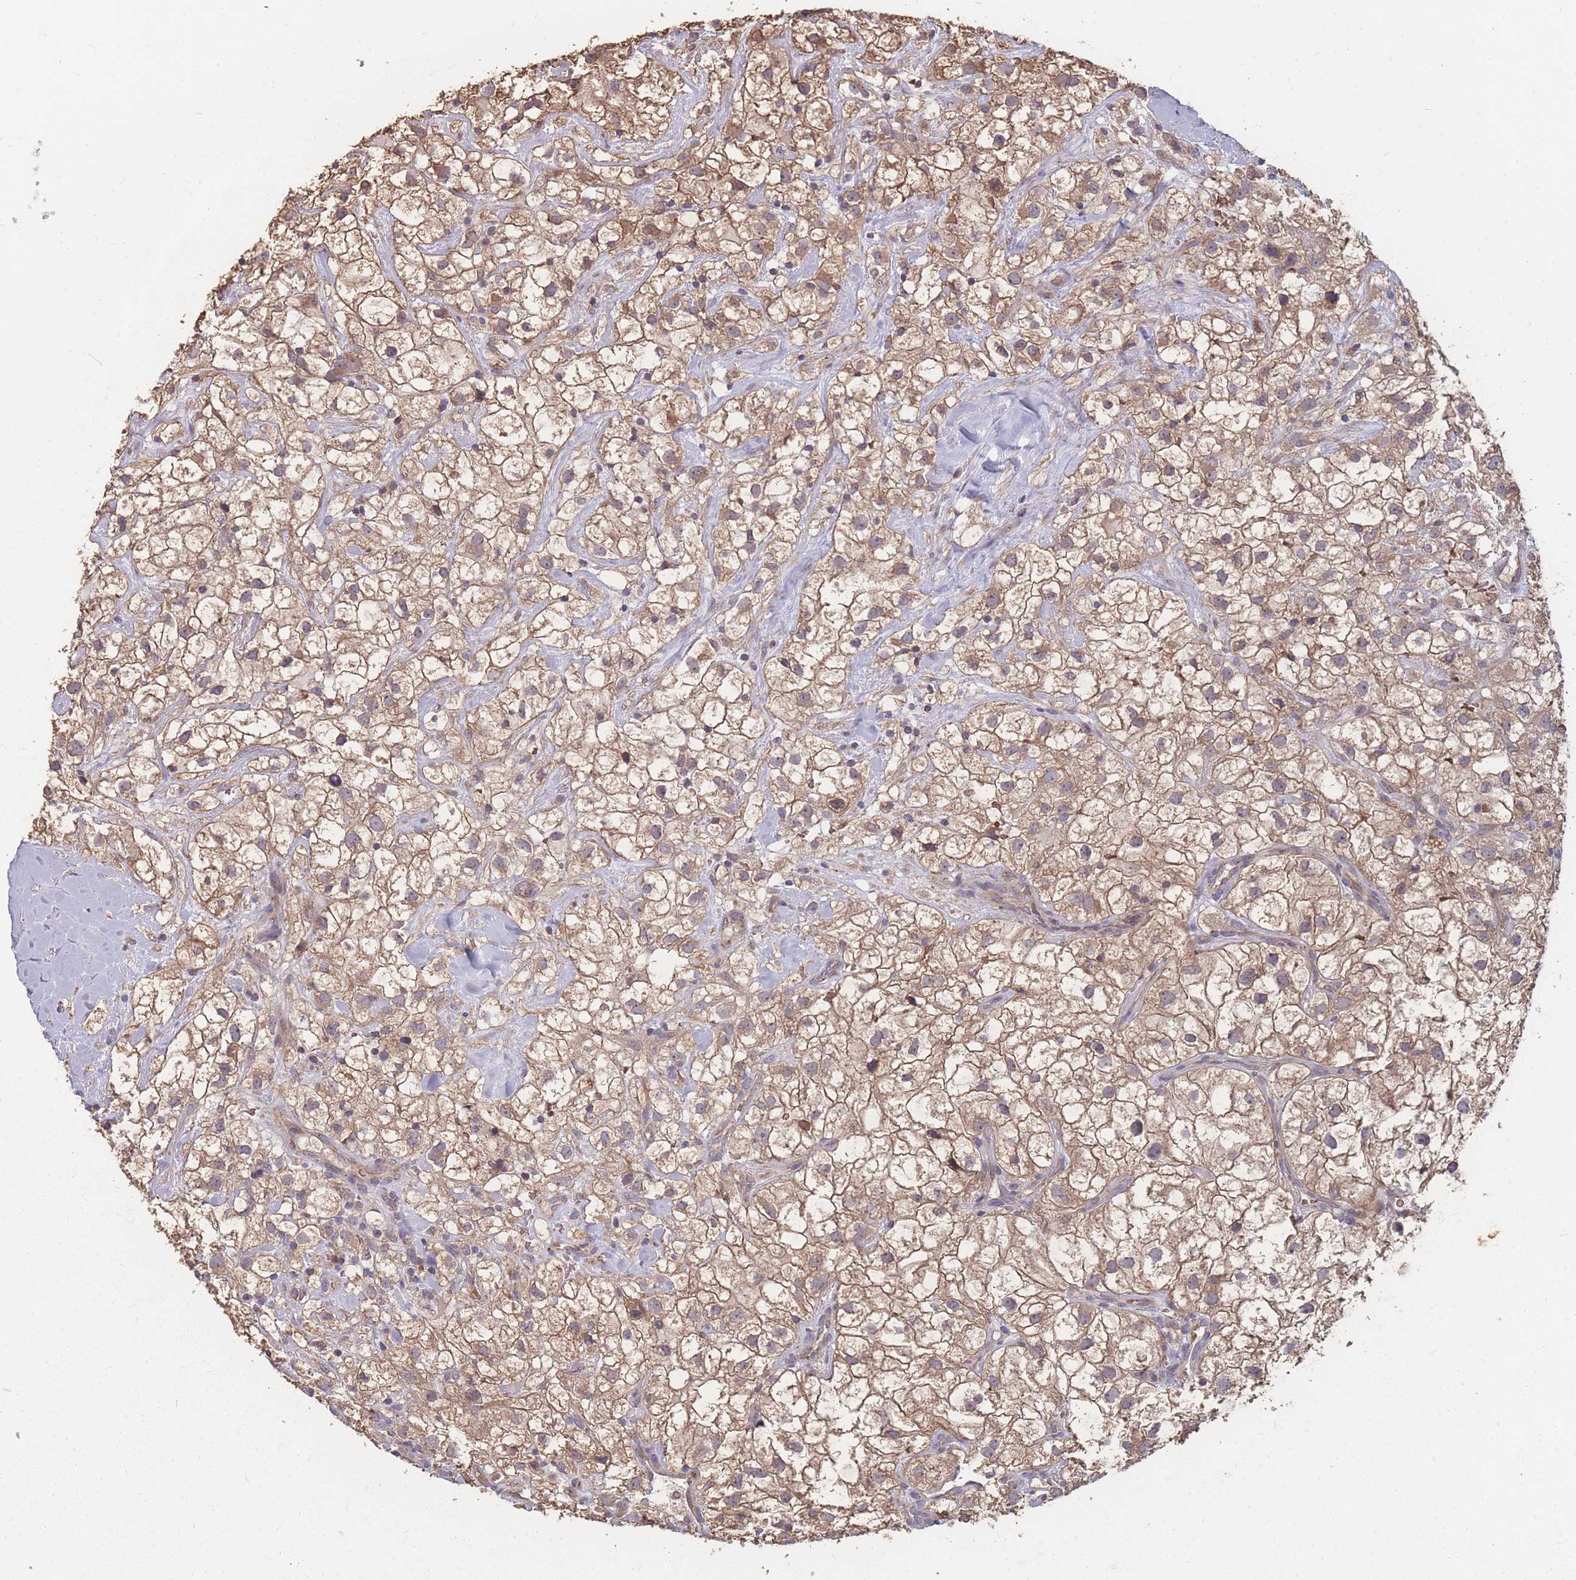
{"staining": {"intensity": "moderate", "quantity": ">75%", "location": "cytoplasmic/membranous"}, "tissue": "renal cancer", "cell_type": "Tumor cells", "image_type": "cancer", "snomed": [{"axis": "morphology", "description": "Adenocarcinoma, NOS"}, {"axis": "topography", "description": "Kidney"}], "caption": "An image of renal cancer stained for a protein exhibits moderate cytoplasmic/membranous brown staining in tumor cells.", "gene": "SLC35B4", "patient": {"sex": "male", "age": 59}}